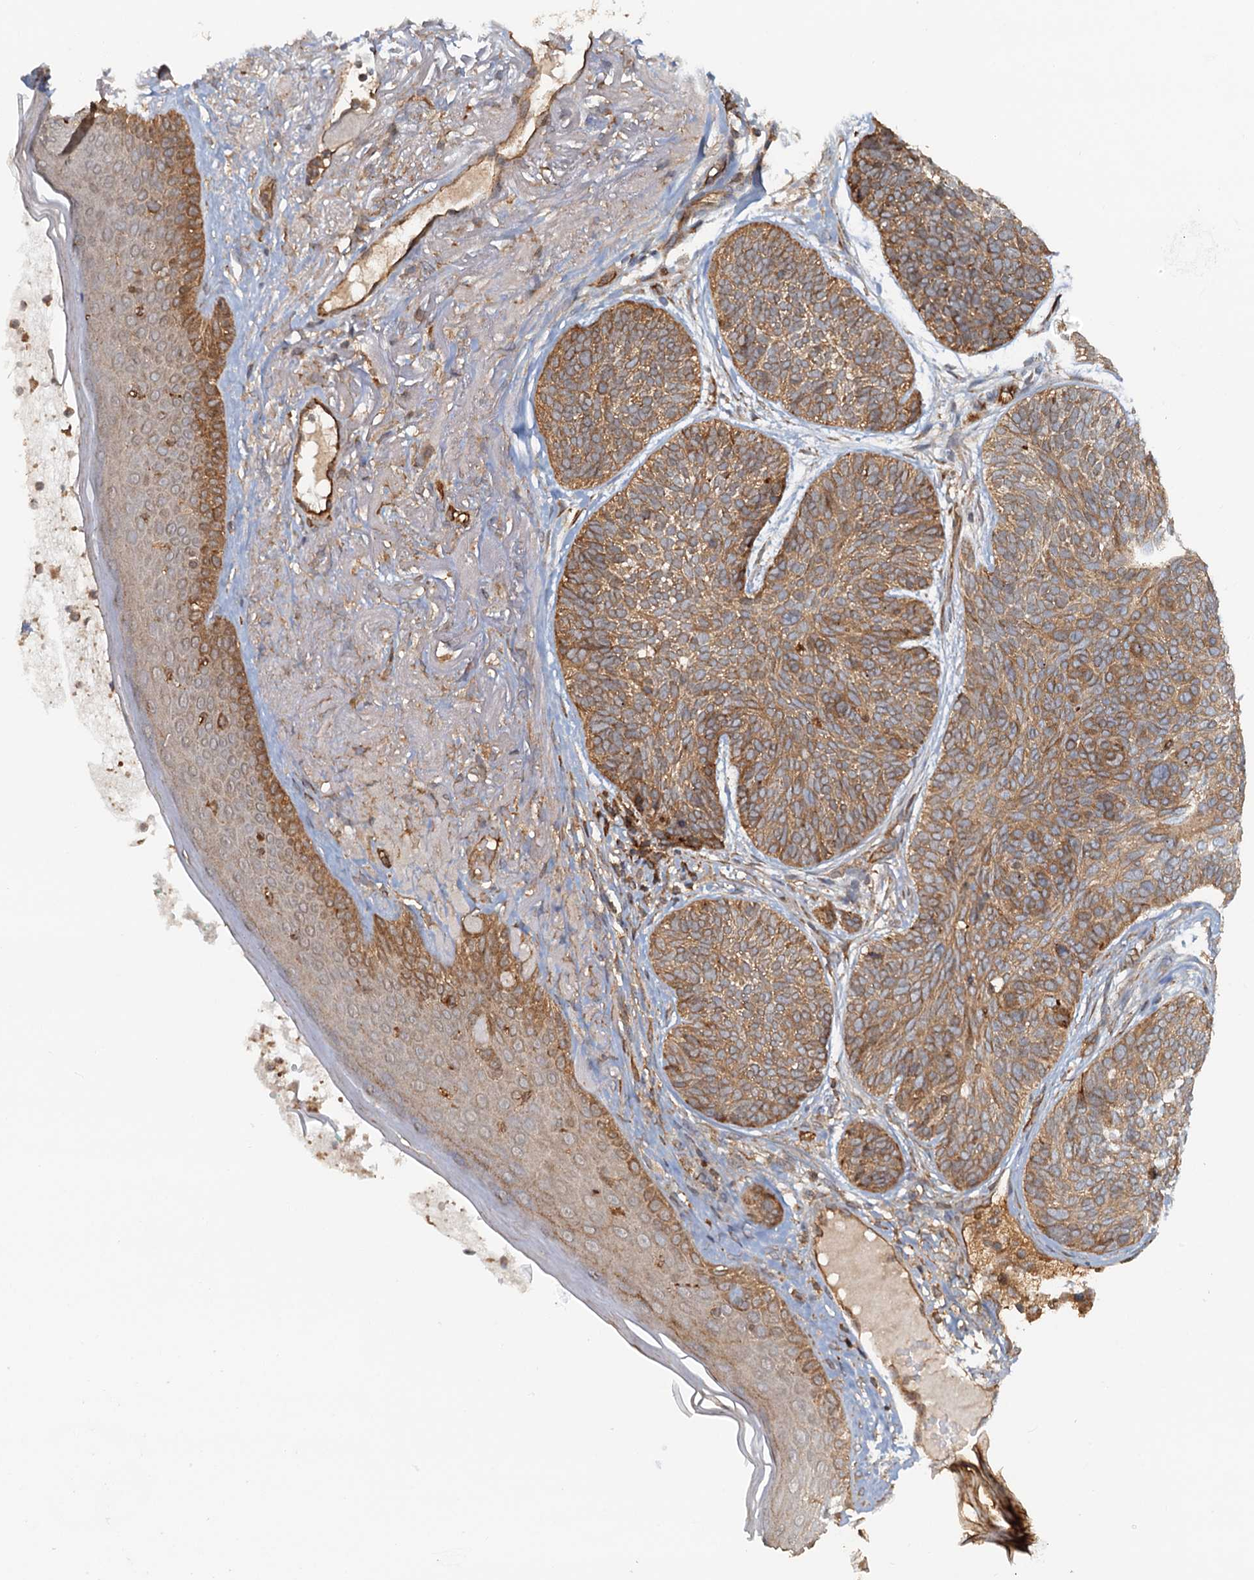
{"staining": {"intensity": "moderate", "quantity": ">75%", "location": "cytoplasmic/membranous"}, "tissue": "skin cancer", "cell_type": "Tumor cells", "image_type": "cancer", "snomed": [{"axis": "morphology", "description": "Normal tissue, NOS"}, {"axis": "morphology", "description": "Basal cell carcinoma"}, {"axis": "topography", "description": "Skin"}], "caption": "Immunohistochemistry (IHC) of human basal cell carcinoma (skin) reveals medium levels of moderate cytoplasmic/membranous staining in approximately >75% of tumor cells.", "gene": "NIPAL3", "patient": {"sex": "male", "age": 66}}